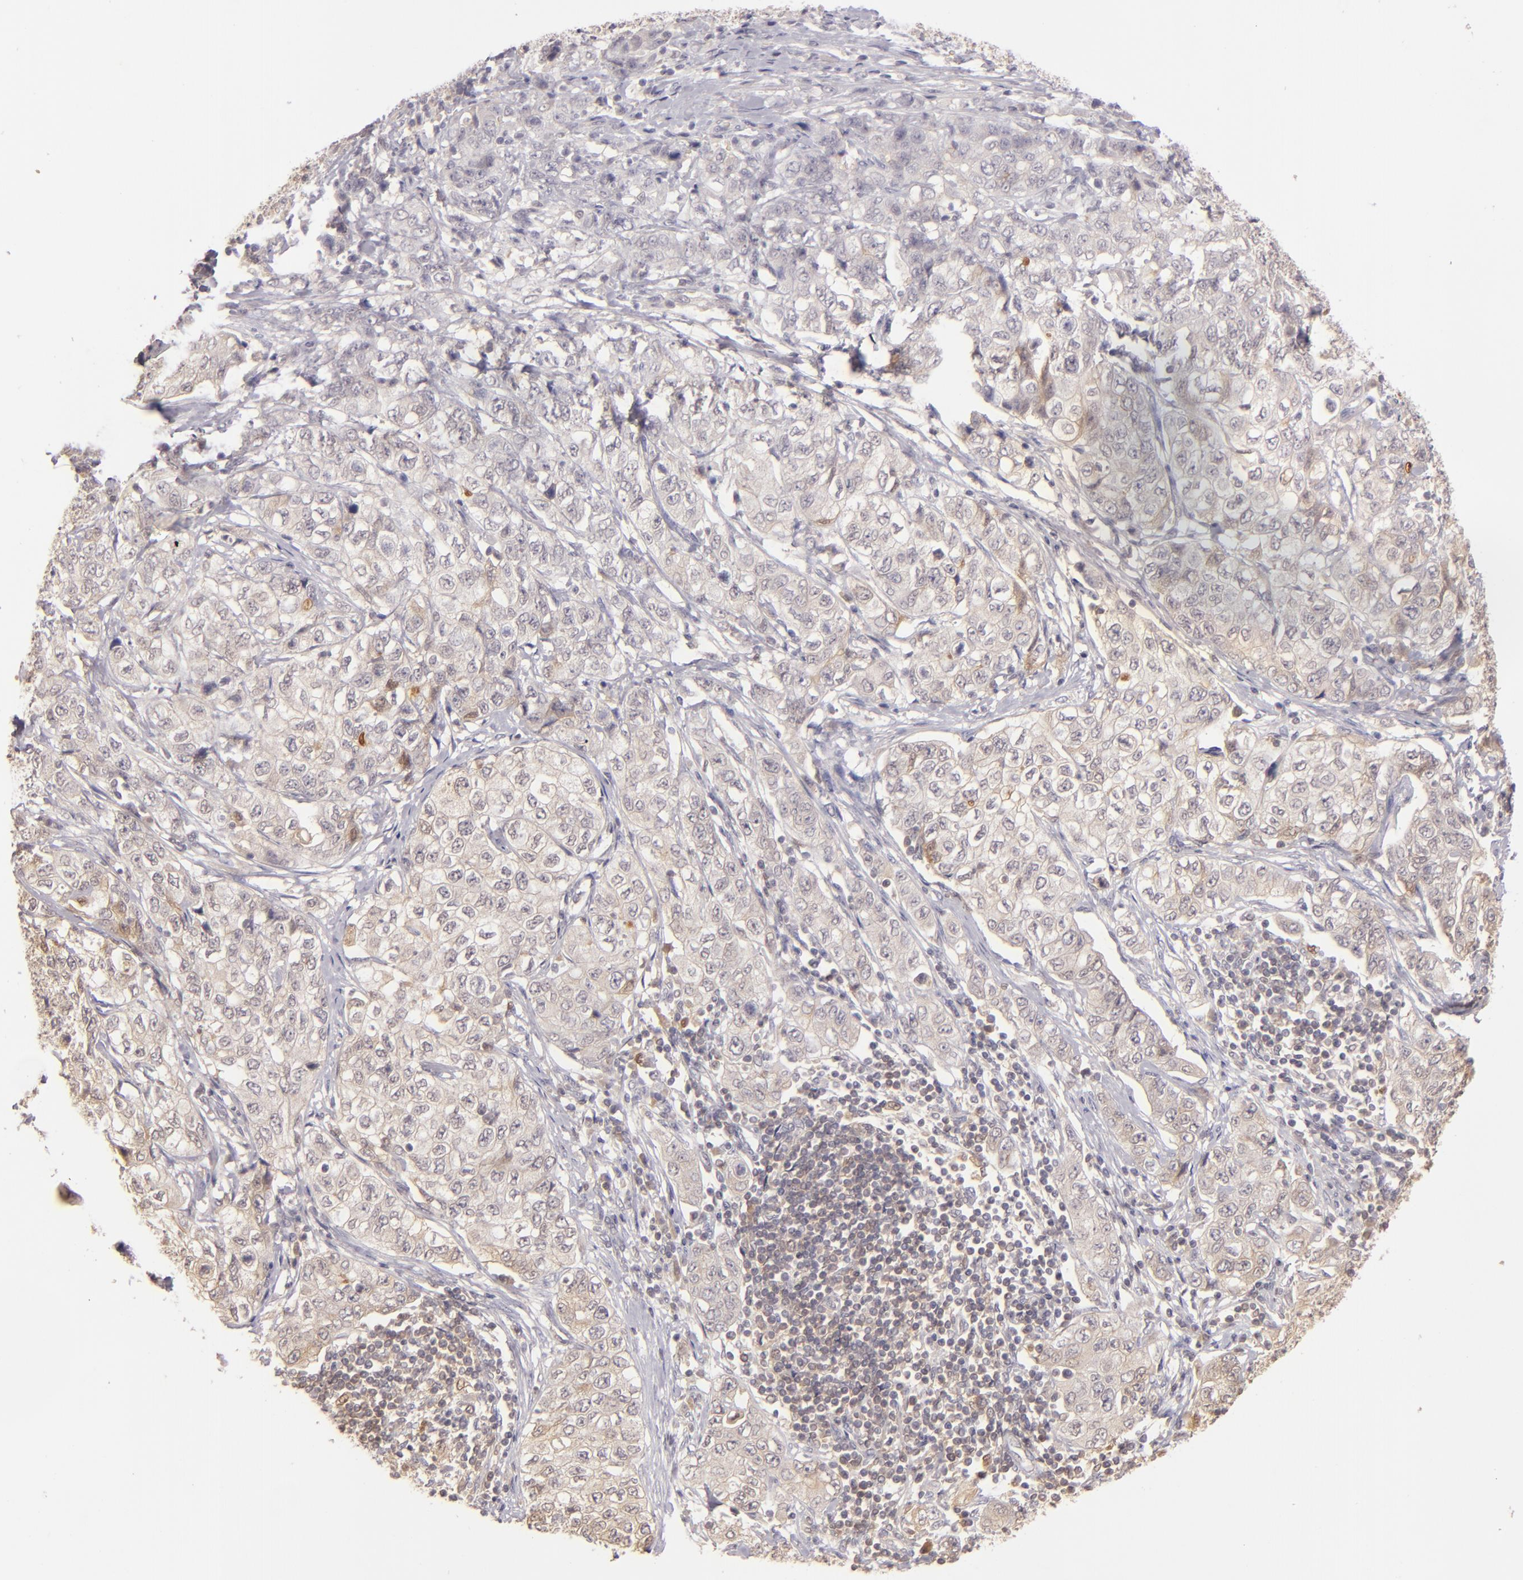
{"staining": {"intensity": "weak", "quantity": ">75%", "location": "cytoplasmic/membranous"}, "tissue": "stomach cancer", "cell_type": "Tumor cells", "image_type": "cancer", "snomed": [{"axis": "morphology", "description": "Adenocarcinoma, NOS"}, {"axis": "topography", "description": "Stomach"}], "caption": "The histopathology image exhibits a brown stain indicating the presence of a protein in the cytoplasmic/membranous of tumor cells in stomach cancer (adenocarcinoma).", "gene": "LRG1", "patient": {"sex": "male", "age": 48}}